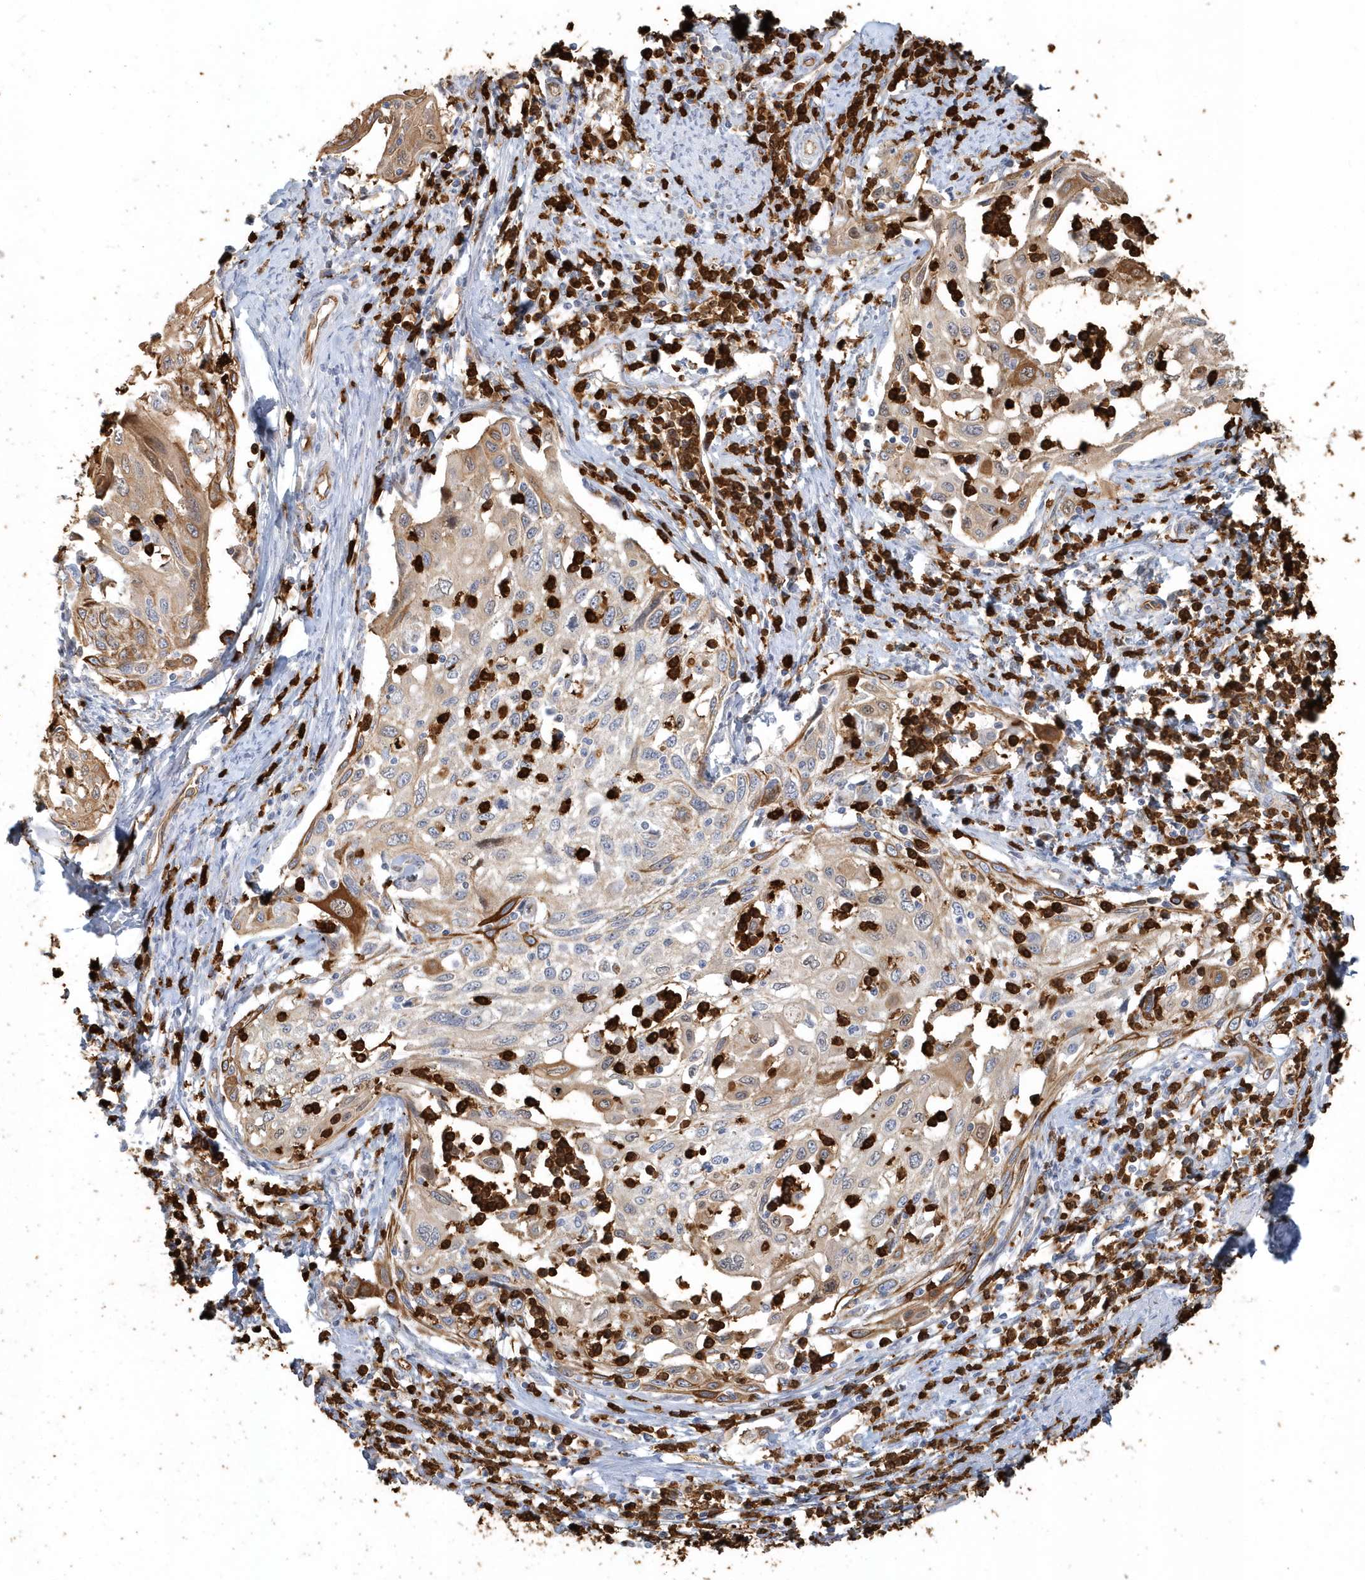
{"staining": {"intensity": "weak", "quantity": "25%-75%", "location": "cytoplasmic/membranous"}, "tissue": "cervical cancer", "cell_type": "Tumor cells", "image_type": "cancer", "snomed": [{"axis": "morphology", "description": "Squamous cell carcinoma, NOS"}, {"axis": "topography", "description": "Cervix"}], "caption": "Weak cytoplasmic/membranous protein staining is present in approximately 25%-75% of tumor cells in cervical cancer (squamous cell carcinoma).", "gene": "DNAH1", "patient": {"sex": "female", "age": 70}}